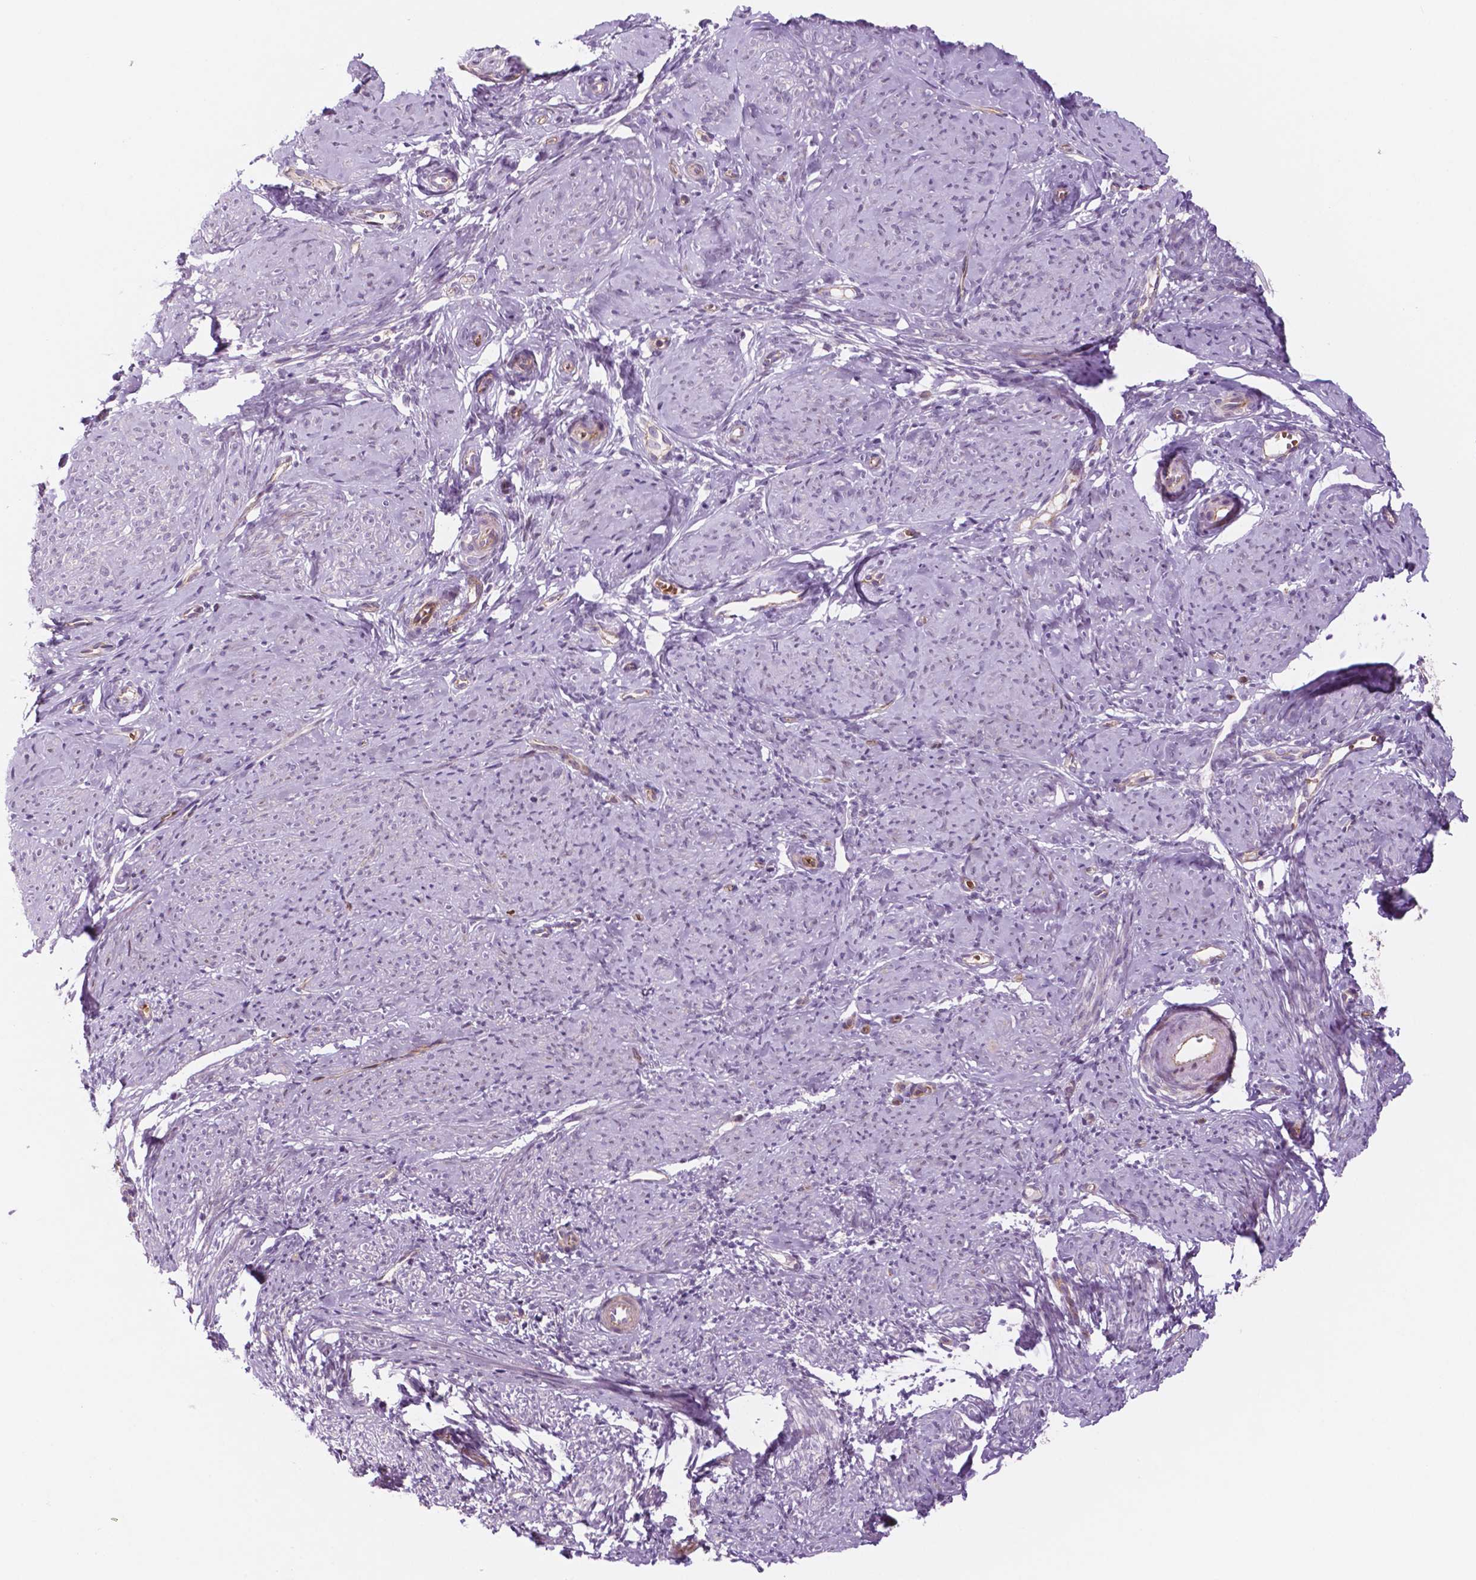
{"staining": {"intensity": "negative", "quantity": "none", "location": "none"}, "tissue": "smooth muscle", "cell_type": "Smooth muscle cells", "image_type": "normal", "snomed": [{"axis": "morphology", "description": "Normal tissue, NOS"}, {"axis": "topography", "description": "Smooth muscle"}], "caption": "IHC micrograph of unremarkable smooth muscle: smooth muscle stained with DAB demonstrates no significant protein expression in smooth muscle cells.", "gene": "RND3", "patient": {"sex": "female", "age": 48}}